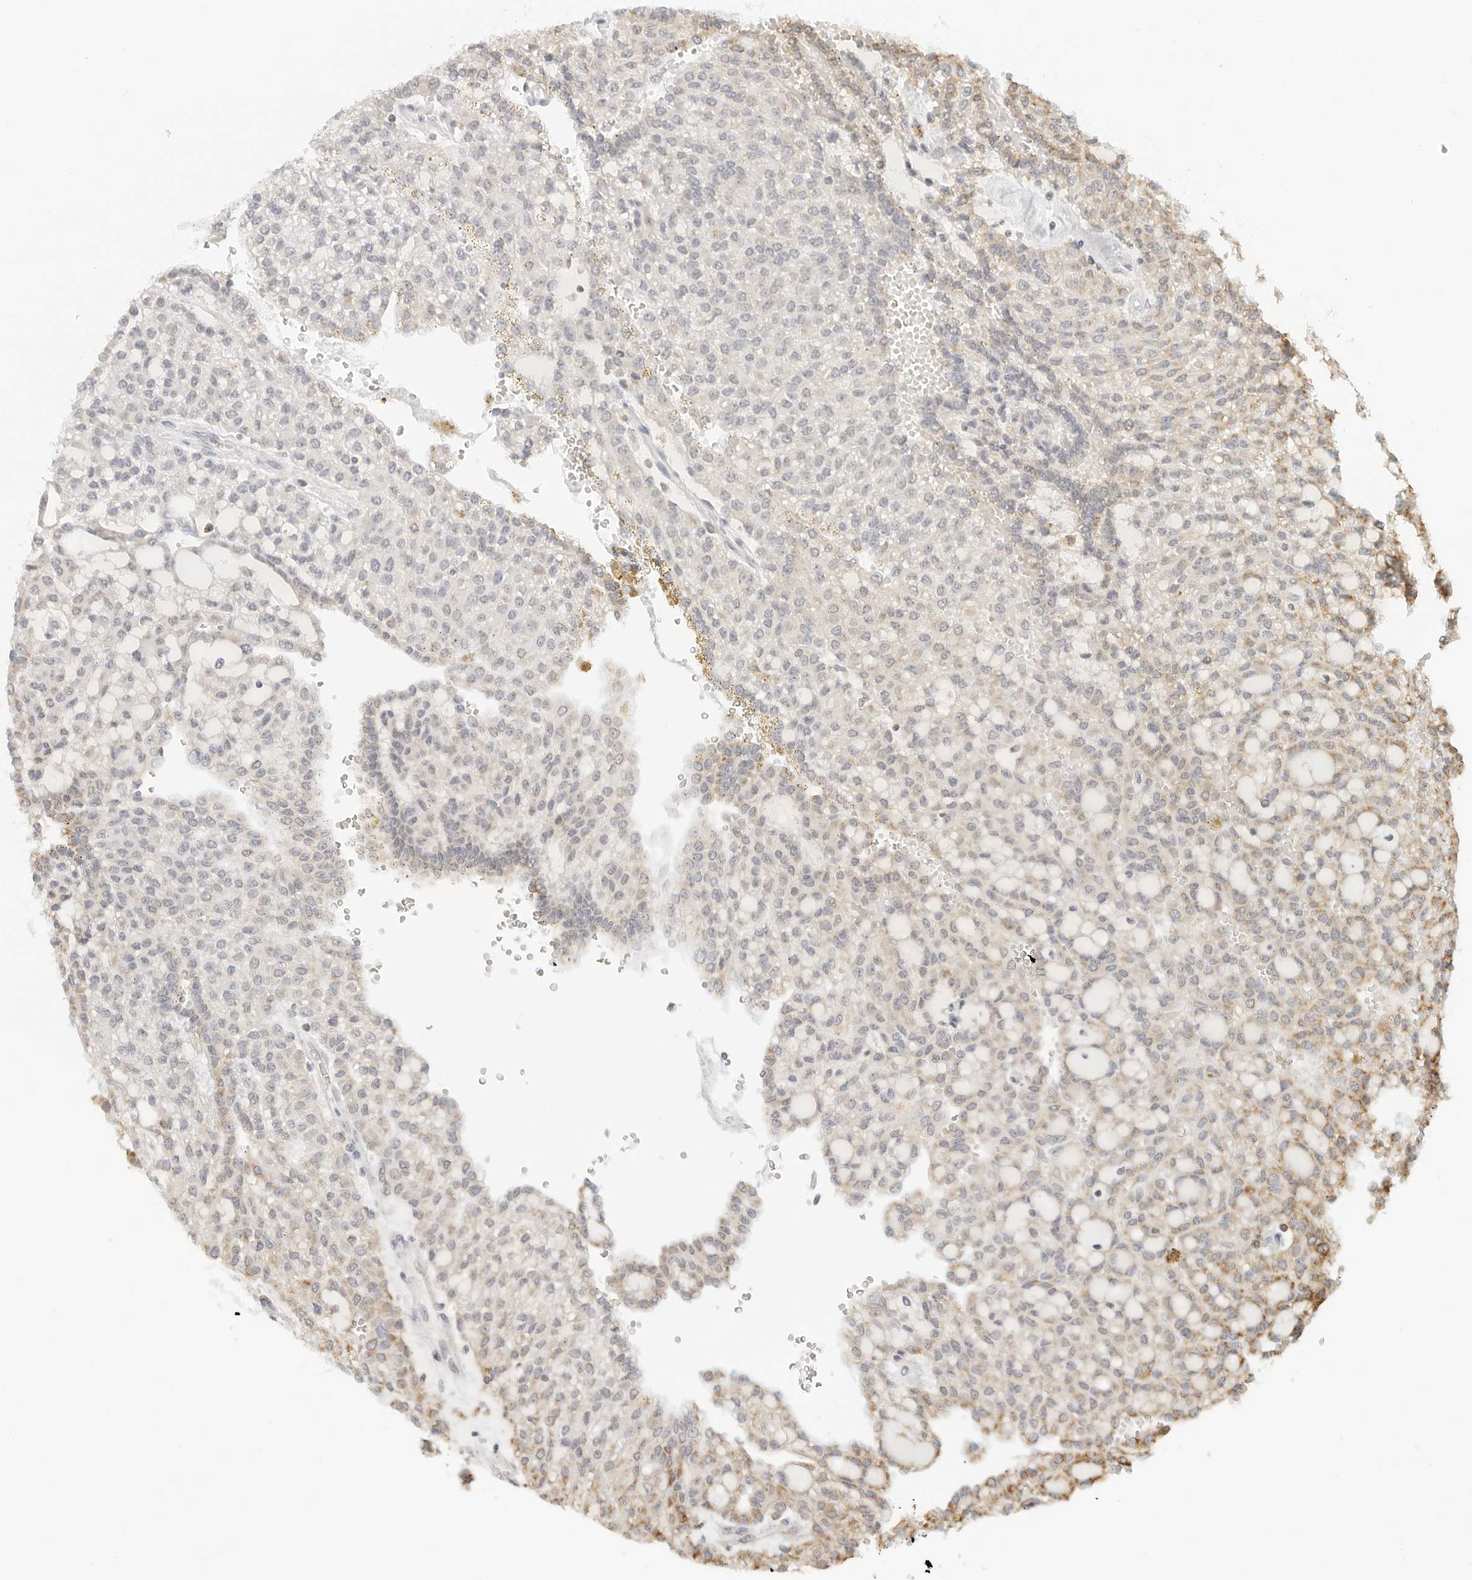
{"staining": {"intensity": "weak", "quantity": "<25%", "location": "cytoplasmic/membranous"}, "tissue": "renal cancer", "cell_type": "Tumor cells", "image_type": "cancer", "snomed": [{"axis": "morphology", "description": "Adenocarcinoma, NOS"}, {"axis": "topography", "description": "Kidney"}], "caption": "This is an IHC image of human adenocarcinoma (renal). There is no expression in tumor cells.", "gene": "ATL1", "patient": {"sex": "male", "age": 63}}